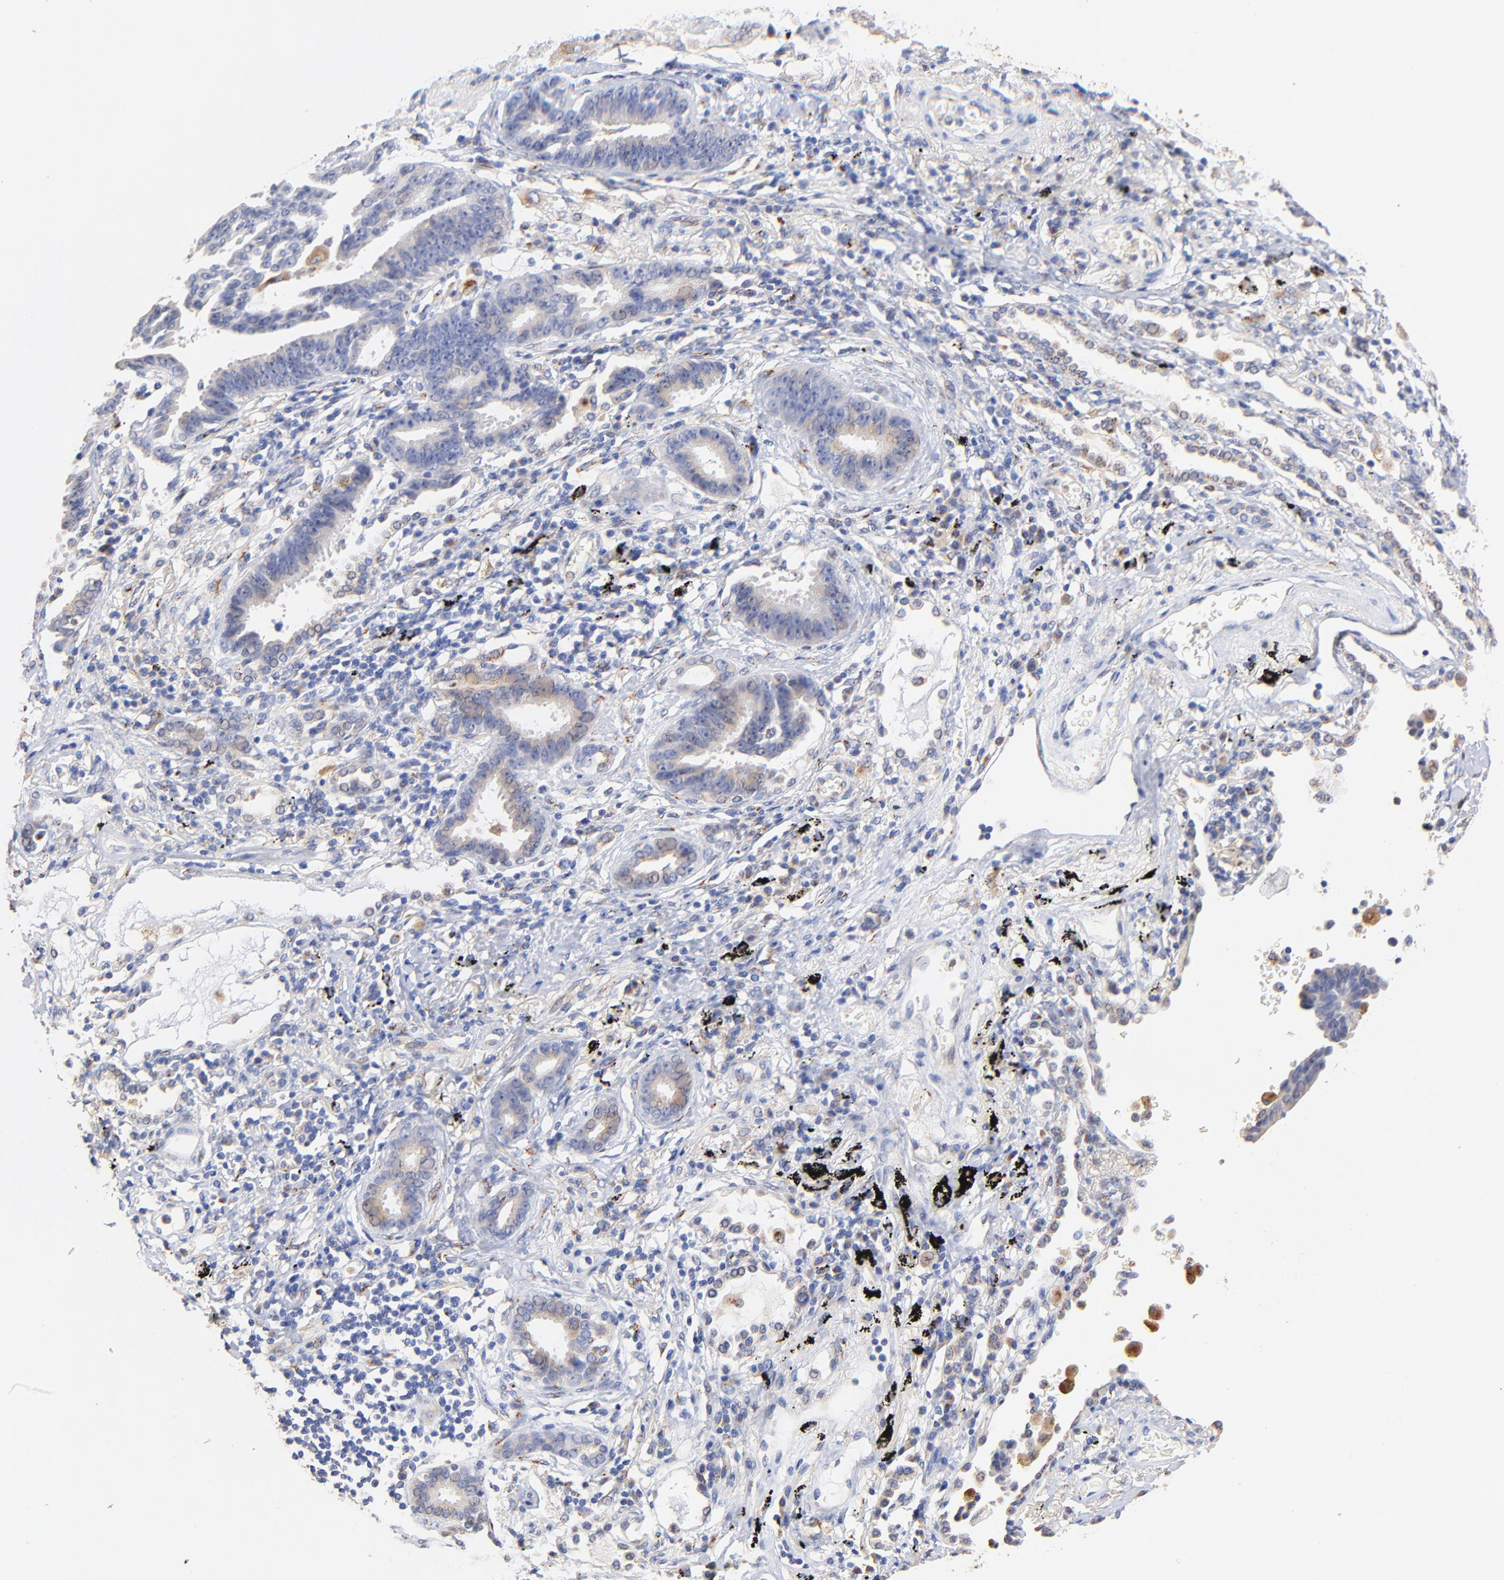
{"staining": {"intensity": "negative", "quantity": "none", "location": "none"}, "tissue": "lung cancer", "cell_type": "Tumor cells", "image_type": "cancer", "snomed": [{"axis": "morphology", "description": "Adenocarcinoma, NOS"}, {"axis": "topography", "description": "Lung"}], "caption": "High power microscopy micrograph of an immunohistochemistry histopathology image of lung cancer, revealing no significant positivity in tumor cells.", "gene": "FMNL3", "patient": {"sex": "female", "age": 64}}